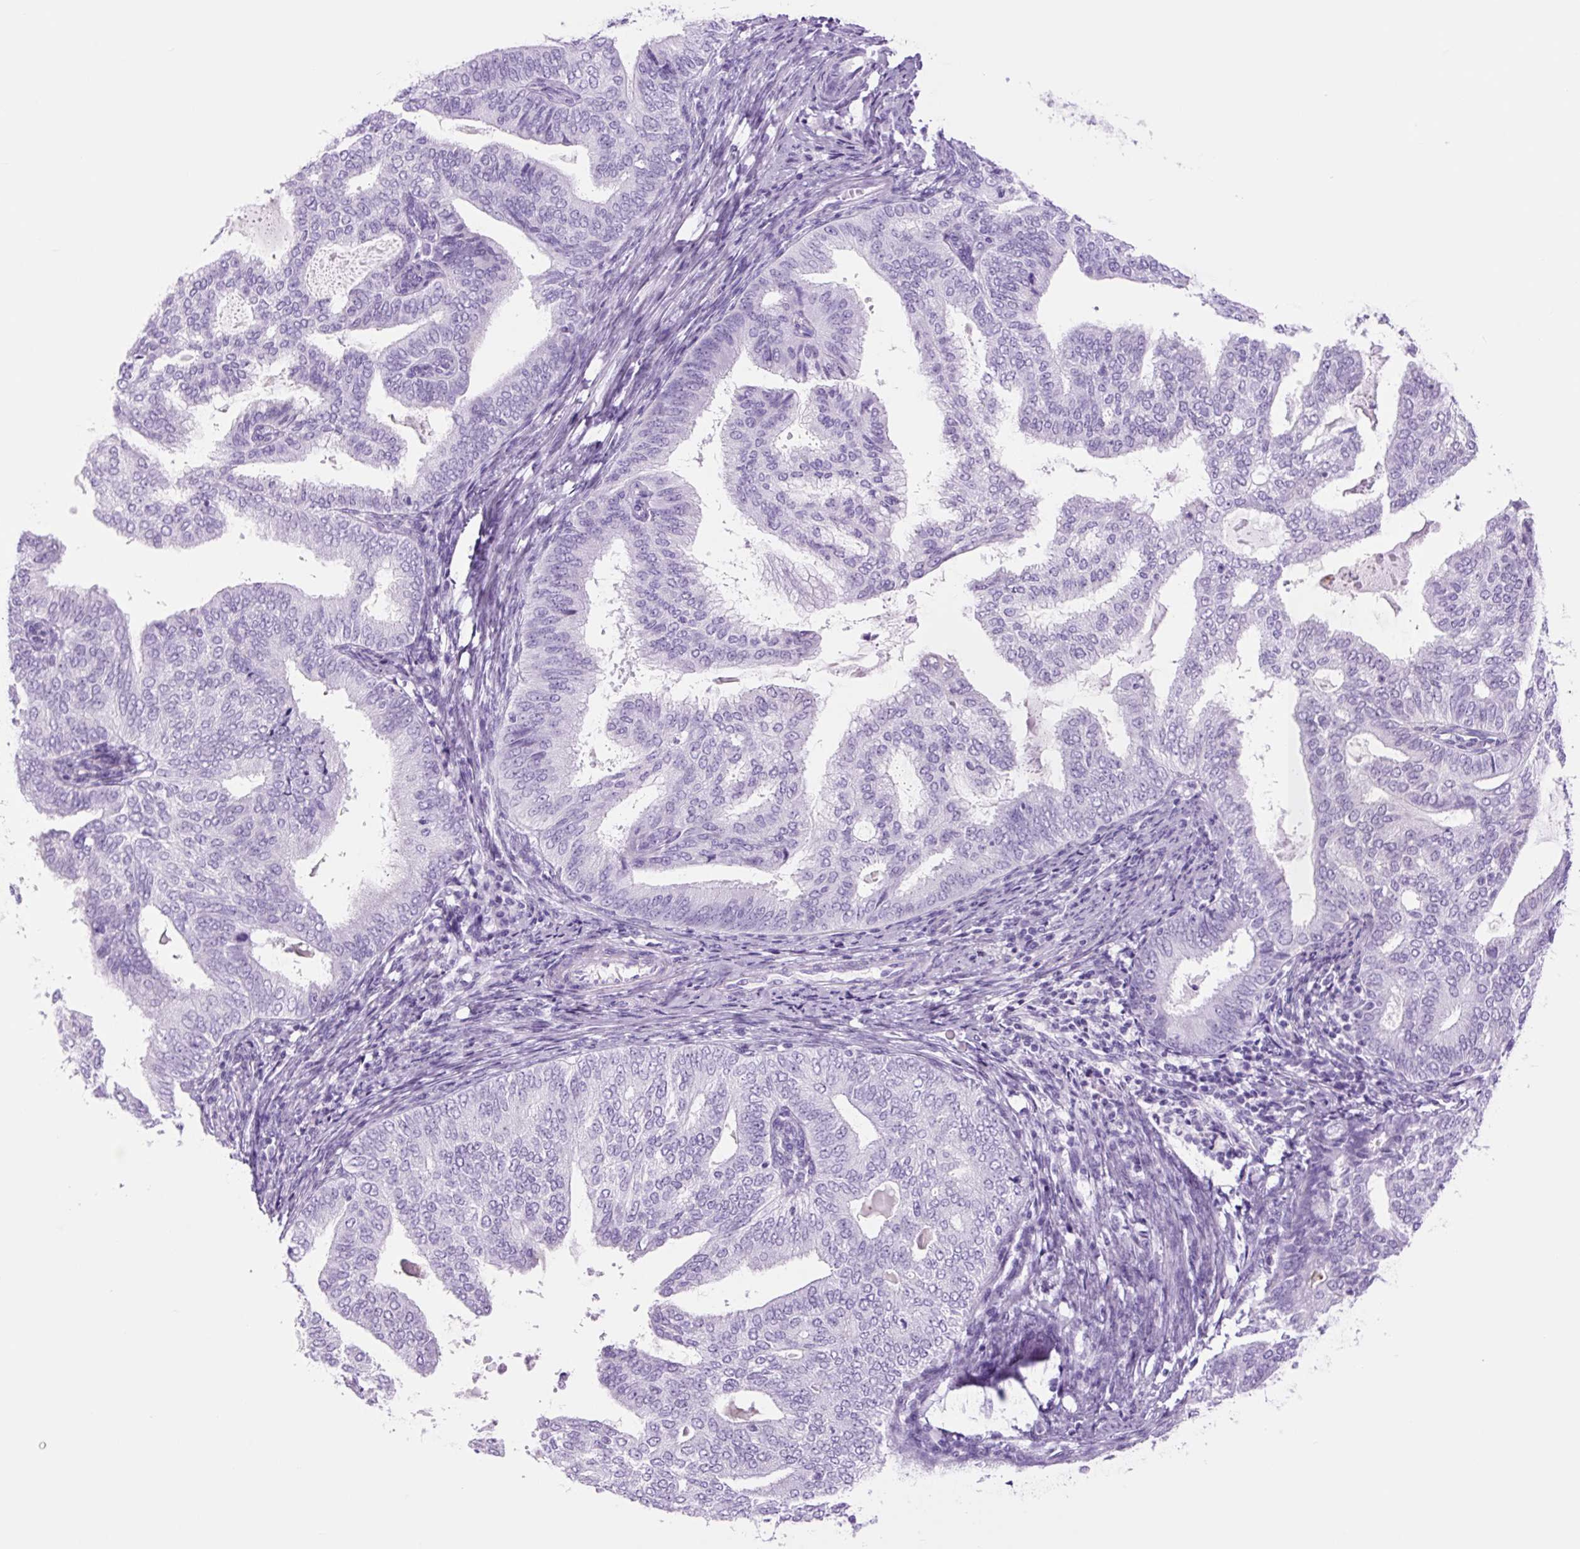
{"staining": {"intensity": "negative", "quantity": "none", "location": "none"}, "tissue": "endometrial cancer", "cell_type": "Tumor cells", "image_type": "cancer", "snomed": [{"axis": "morphology", "description": "Adenocarcinoma, NOS"}, {"axis": "topography", "description": "Endometrium"}], "caption": "Tumor cells are negative for brown protein staining in adenocarcinoma (endometrial). (Brightfield microscopy of DAB immunohistochemistry (IHC) at high magnification).", "gene": "TFF2", "patient": {"sex": "female", "age": 58}}